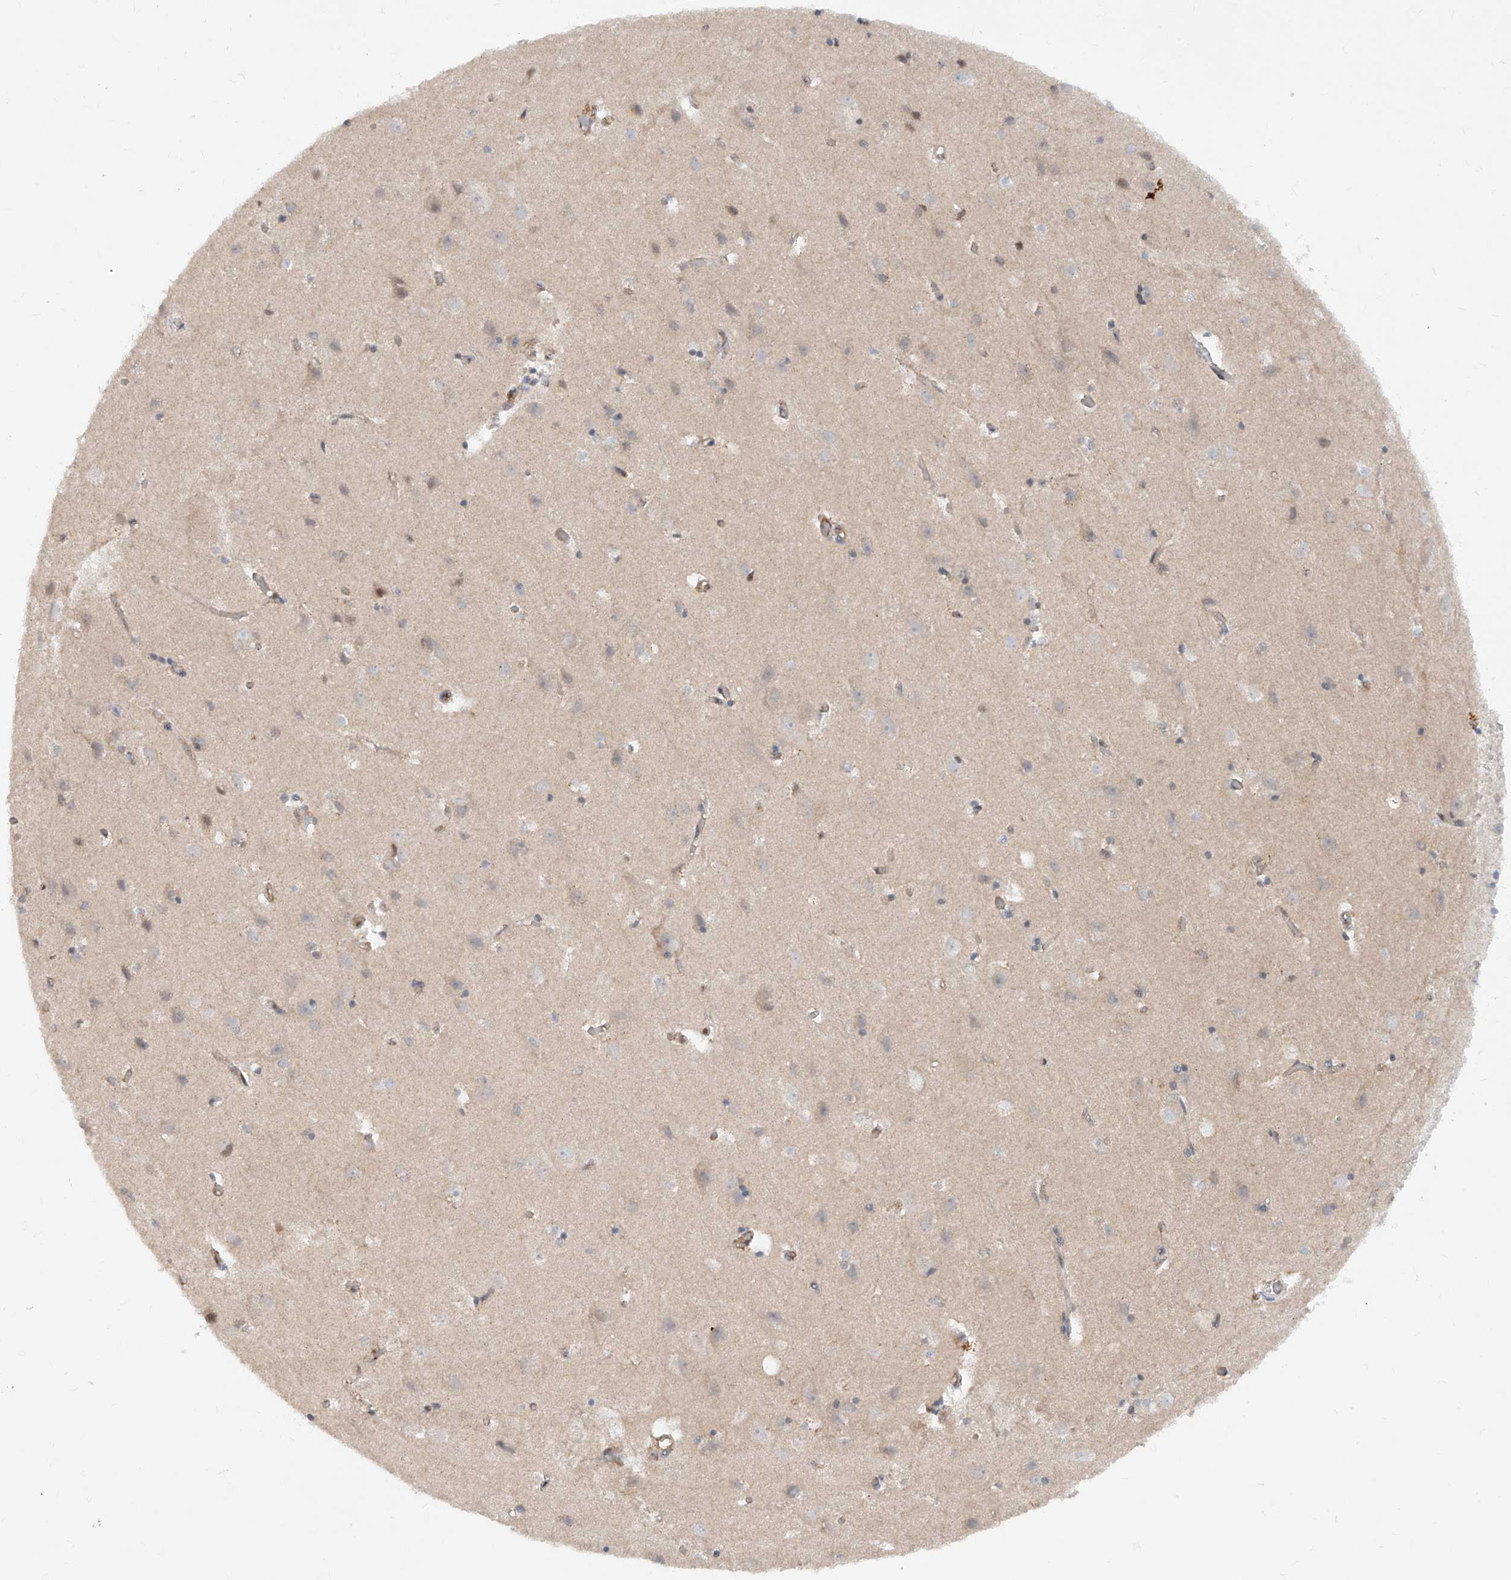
{"staining": {"intensity": "weak", "quantity": "25%-75%", "location": "cytoplasmic/membranous"}, "tissue": "cerebral cortex", "cell_type": "Endothelial cells", "image_type": "normal", "snomed": [{"axis": "morphology", "description": "Normal tissue, NOS"}, {"axis": "topography", "description": "Cerebral cortex"}], "caption": "Weak cytoplasmic/membranous protein positivity is seen in approximately 25%-75% of endothelial cells in cerebral cortex.", "gene": "ZNF358", "patient": {"sex": "male", "age": 54}}